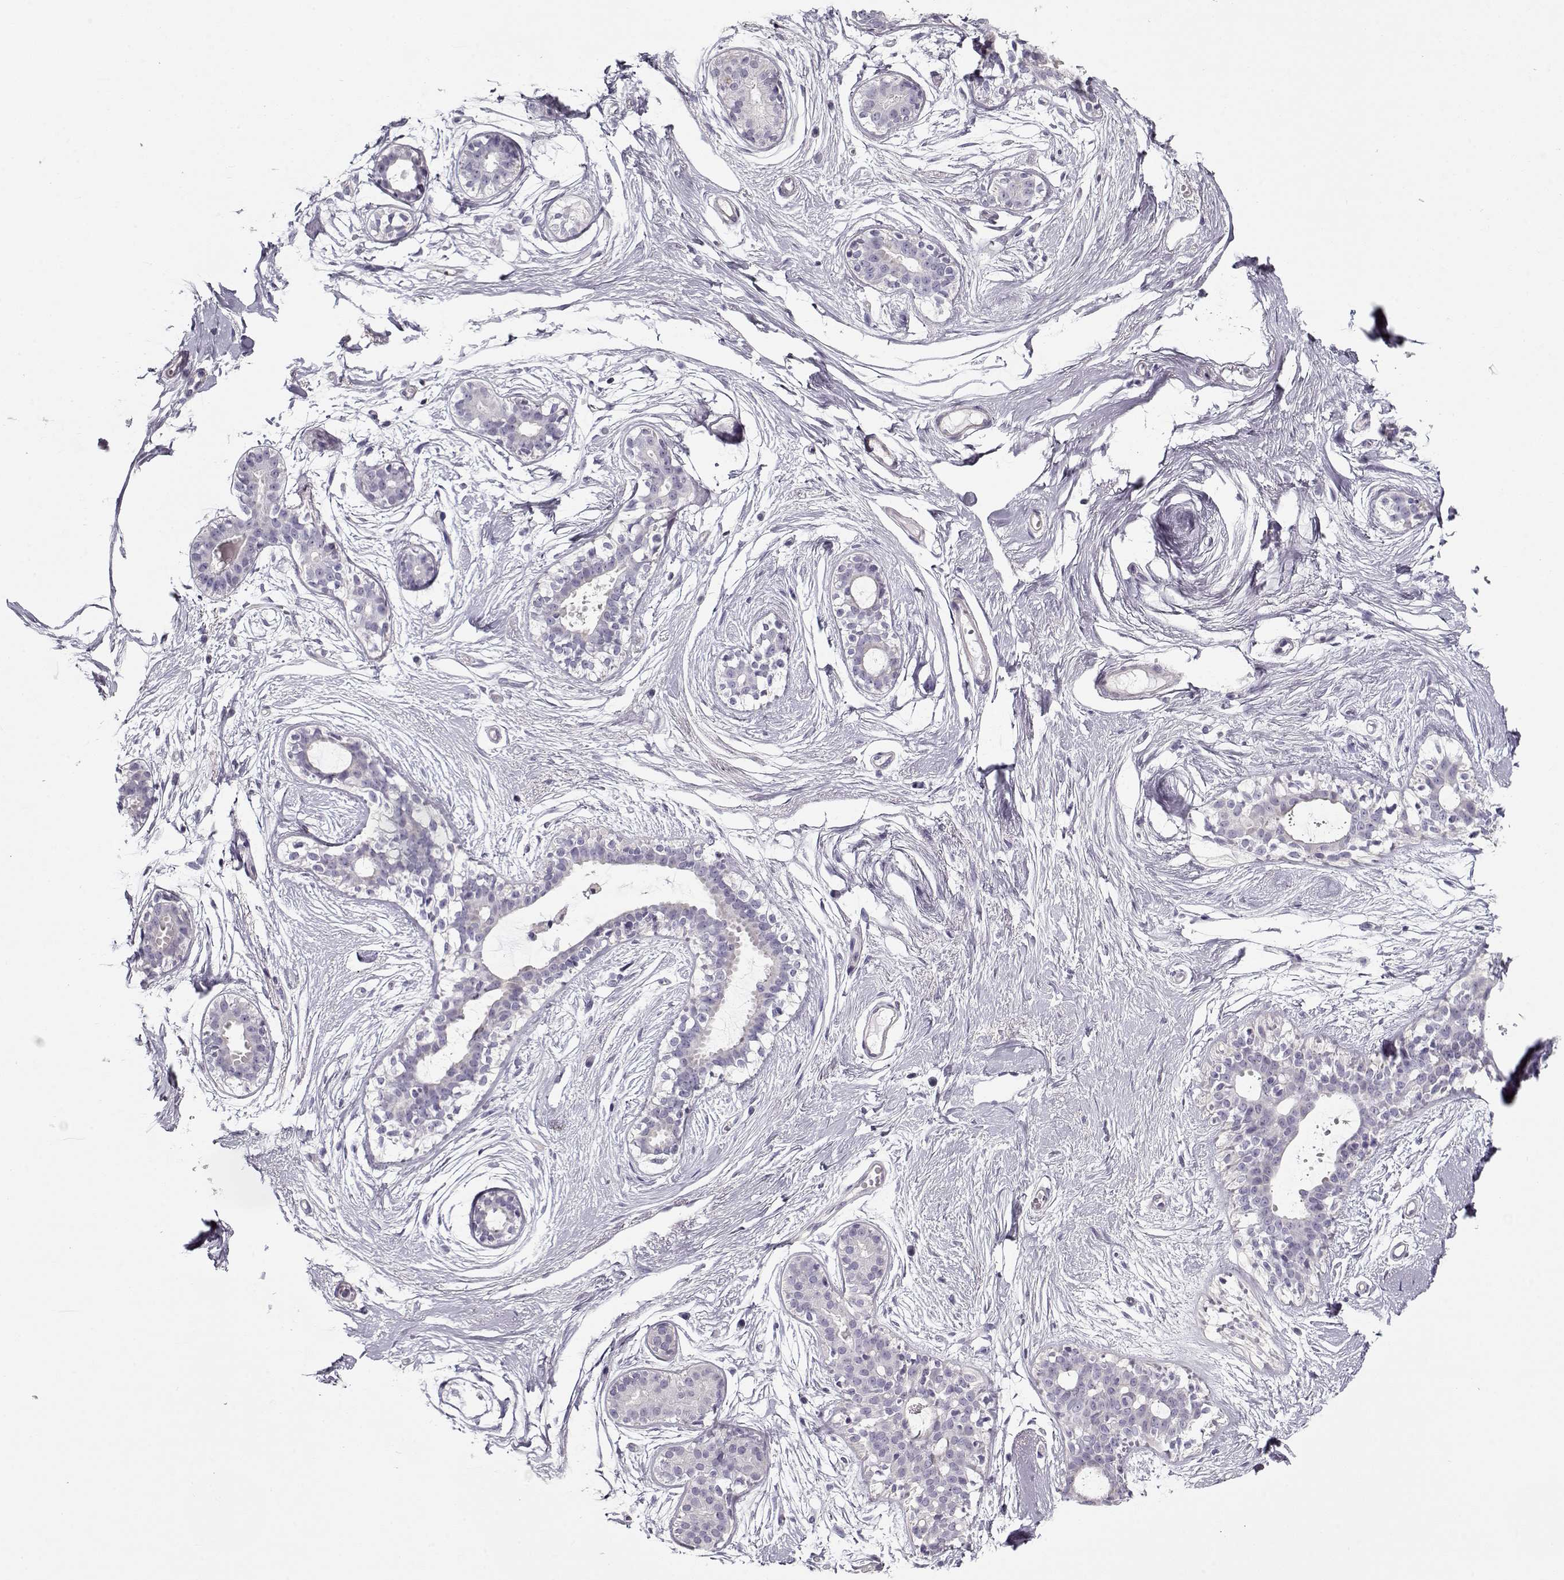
{"staining": {"intensity": "negative", "quantity": "none", "location": "none"}, "tissue": "breast", "cell_type": "Adipocytes", "image_type": "normal", "snomed": [{"axis": "morphology", "description": "Normal tissue, NOS"}, {"axis": "topography", "description": "Breast"}], "caption": "The immunohistochemistry (IHC) micrograph has no significant expression in adipocytes of breast.", "gene": "CCDC136", "patient": {"sex": "female", "age": 49}}